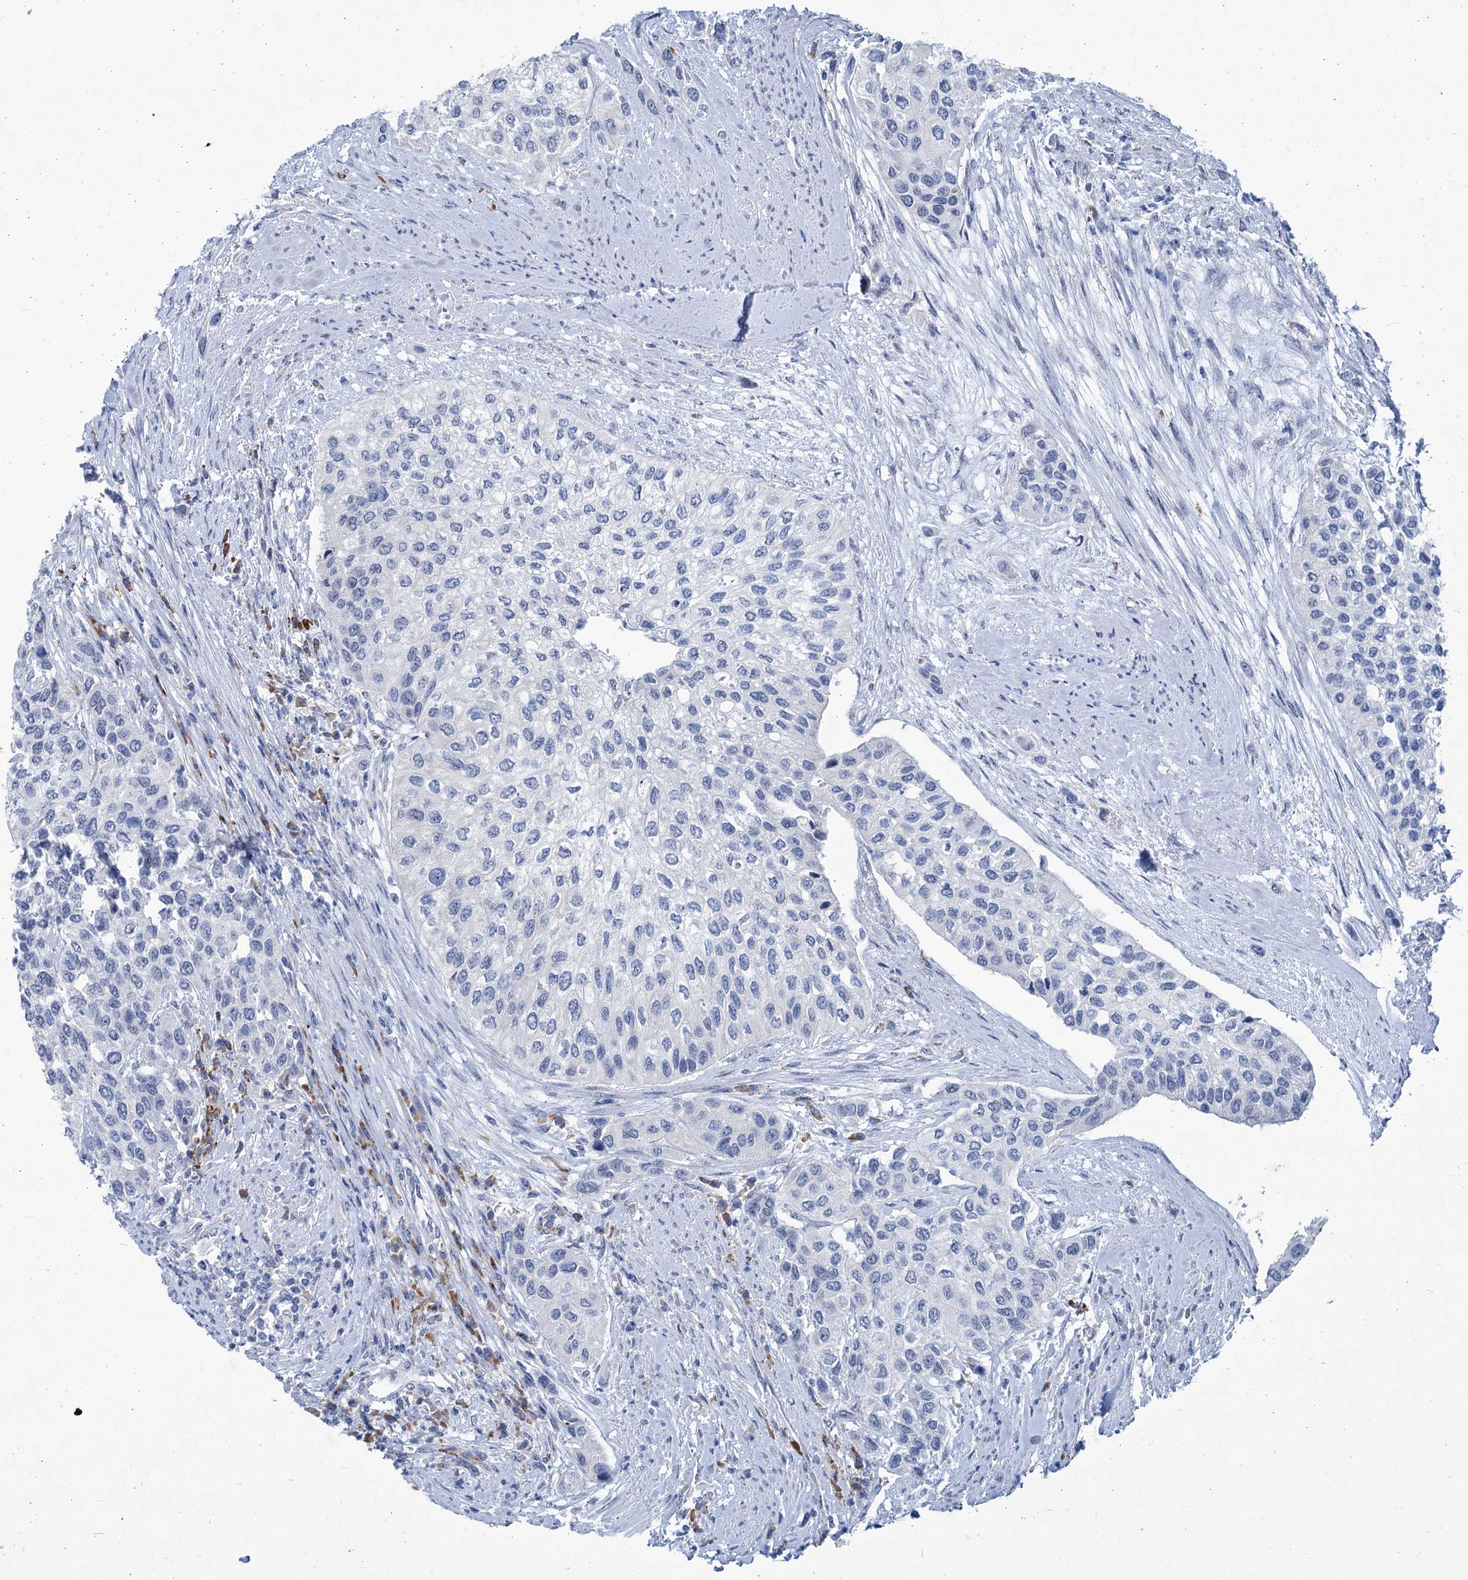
{"staining": {"intensity": "negative", "quantity": "none", "location": "none"}, "tissue": "urothelial cancer", "cell_type": "Tumor cells", "image_type": "cancer", "snomed": [{"axis": "morphology", "description": "Normal tissue, NOS"}, {"axis": "morphology", "description": "Urothelial carcinoma, High grade"}, {"axis": "topography", "description": "Vascular tissue"}, {"axis": "topography", "description": "Urinary bladder"}], "caption": "Protein analysis of urothelial cancer reveals no significant expression in tumor cells.", "gene": "NEU3", "patient": {"sex": "female", "age": 56}}